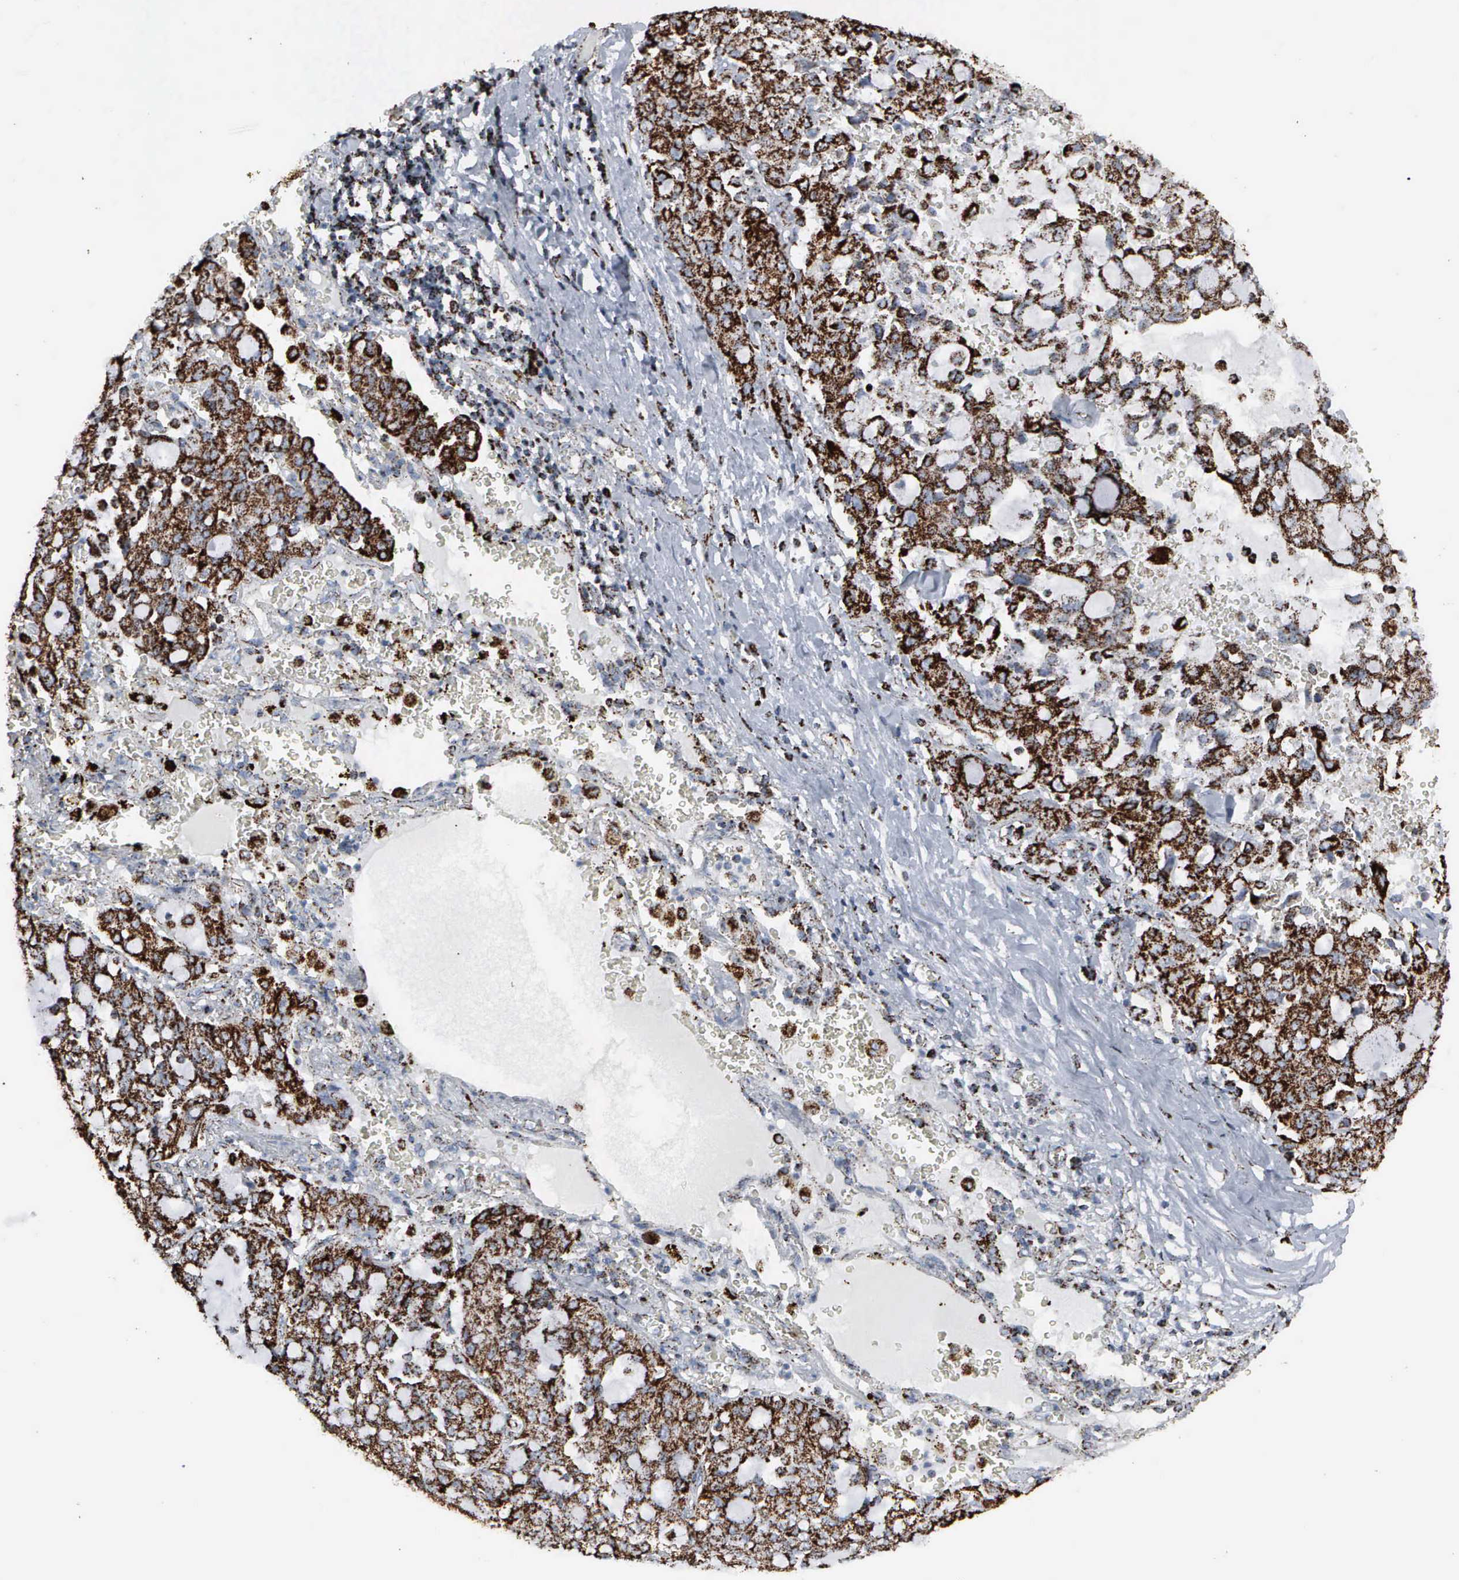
{"staining": {"intensity": "strong", "quantity": ">75%", "location": "cytoplasmic/membranous"}, "tissue": "lung cancer", "cell_type": "Tumor cells", "image_type": "cancer", "snomed": [{"axis": "morphology", "description": "Adenocarcinoma, NOS"}, {"axis": "topography", "description": "Lung"}], "caption": "Lung cancer stained with DAB immunohistochemistry reveals high levels of strong cytoplasmic/membranous staining in approximately >75% of tumor cells. Using DAB (brown) and hematoxylin (blue) stains, captured at high magnification using brightfield microscopy.", "gene": "HSPA9", "patient": {"sex": "female", "age": 44}}